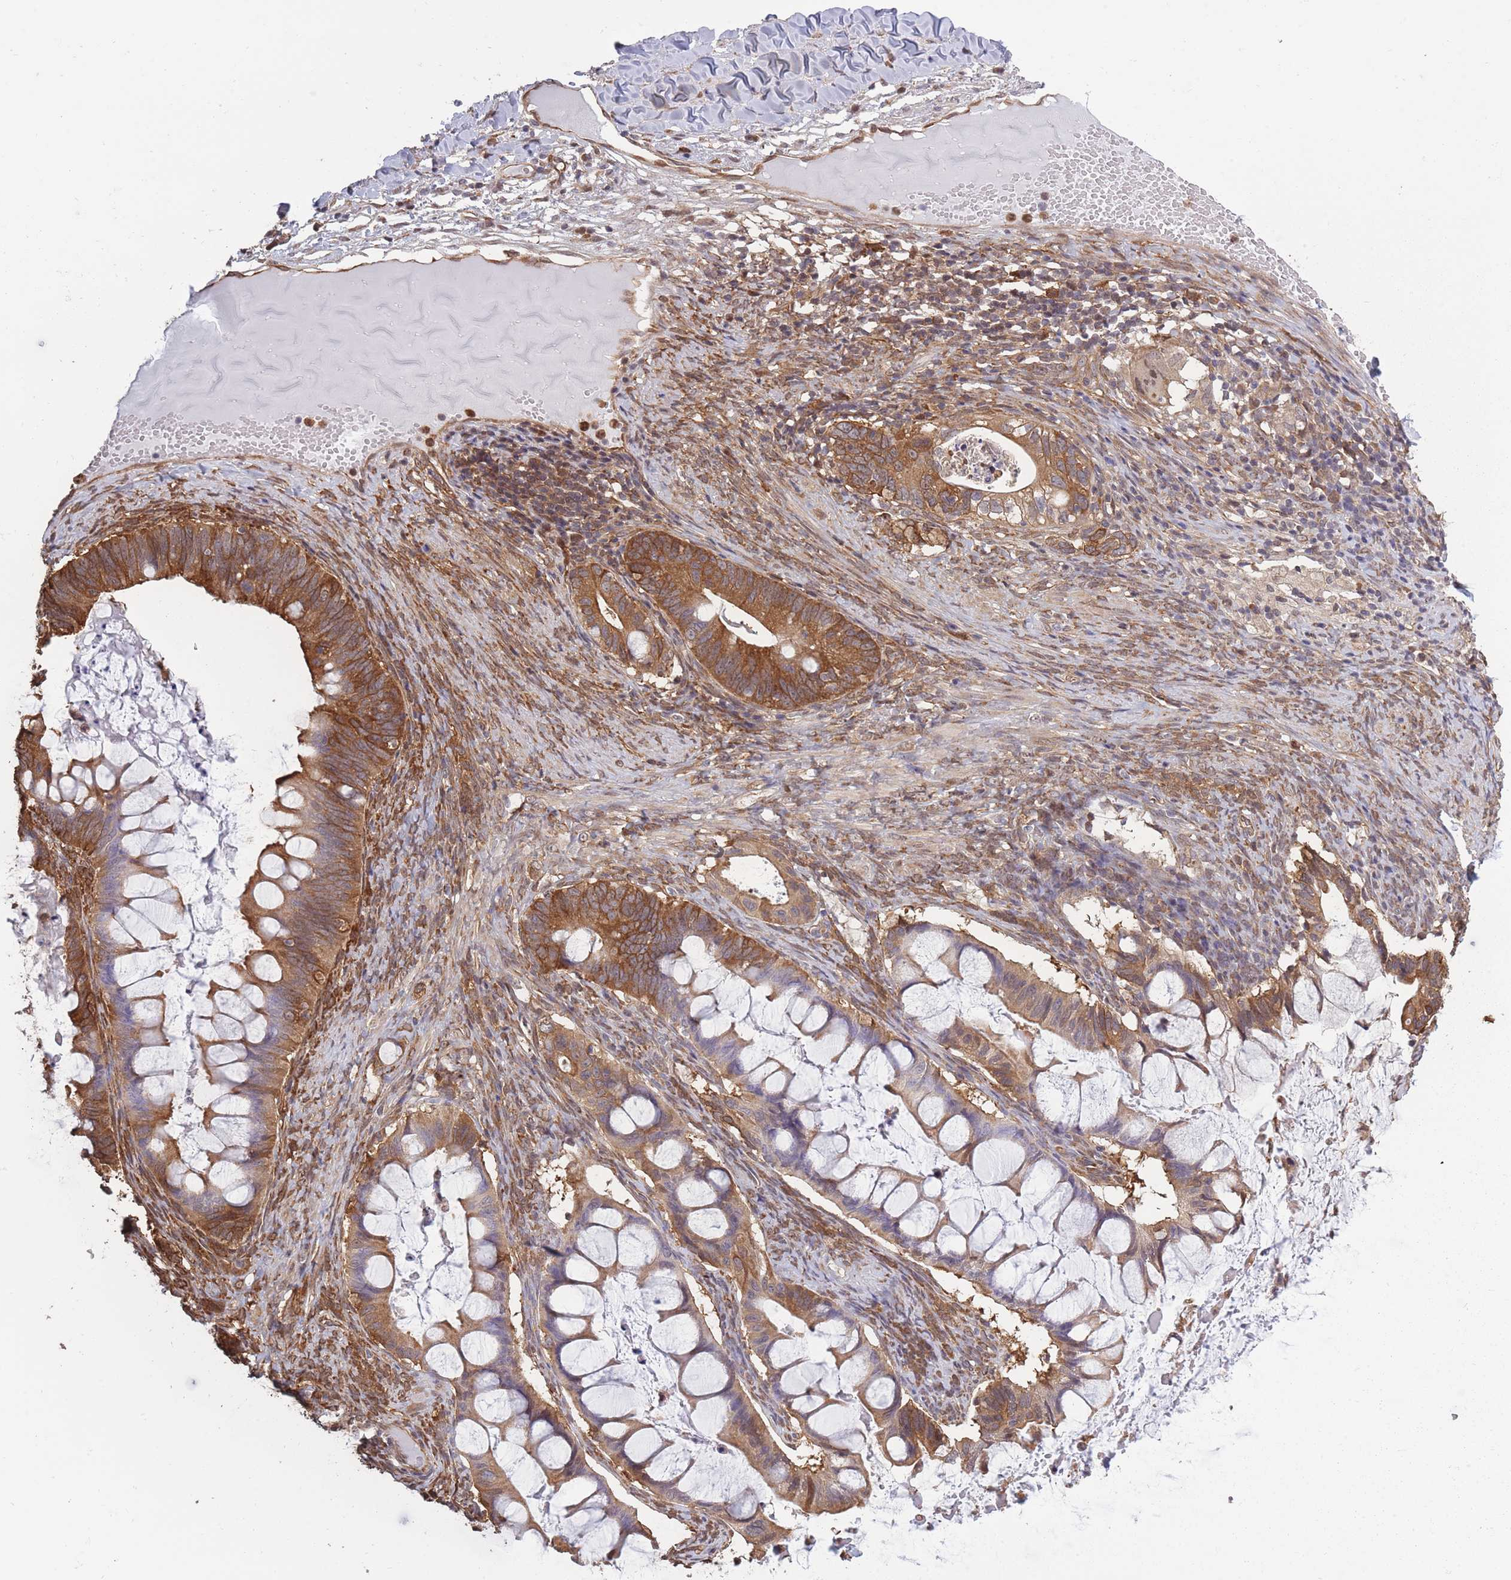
{"staining": {"intensity": "moderate", "quantity": ">75%", "location": "cytoplasmic/membranous"}, "tissue": "ovarian cancer", "cell_type": "Tumor cells", "image_type": "cancer", "snomed": [{"axis": "morphology", "description": "Cystadenocarcinoma, mucinous, NOS"}, {"axis": "topography", "description": "Ovary"}], "caption": "This histopathology image demonstrates ovarian cancer stained with IHC to label a protein in brown. The cytoplasmic/membranous of tumor cells show moderate positivity for the protein. Nuclei are counter-stained blue.", "gene": "ARL13B", "patient": {"sex": "female", "age": 61}}